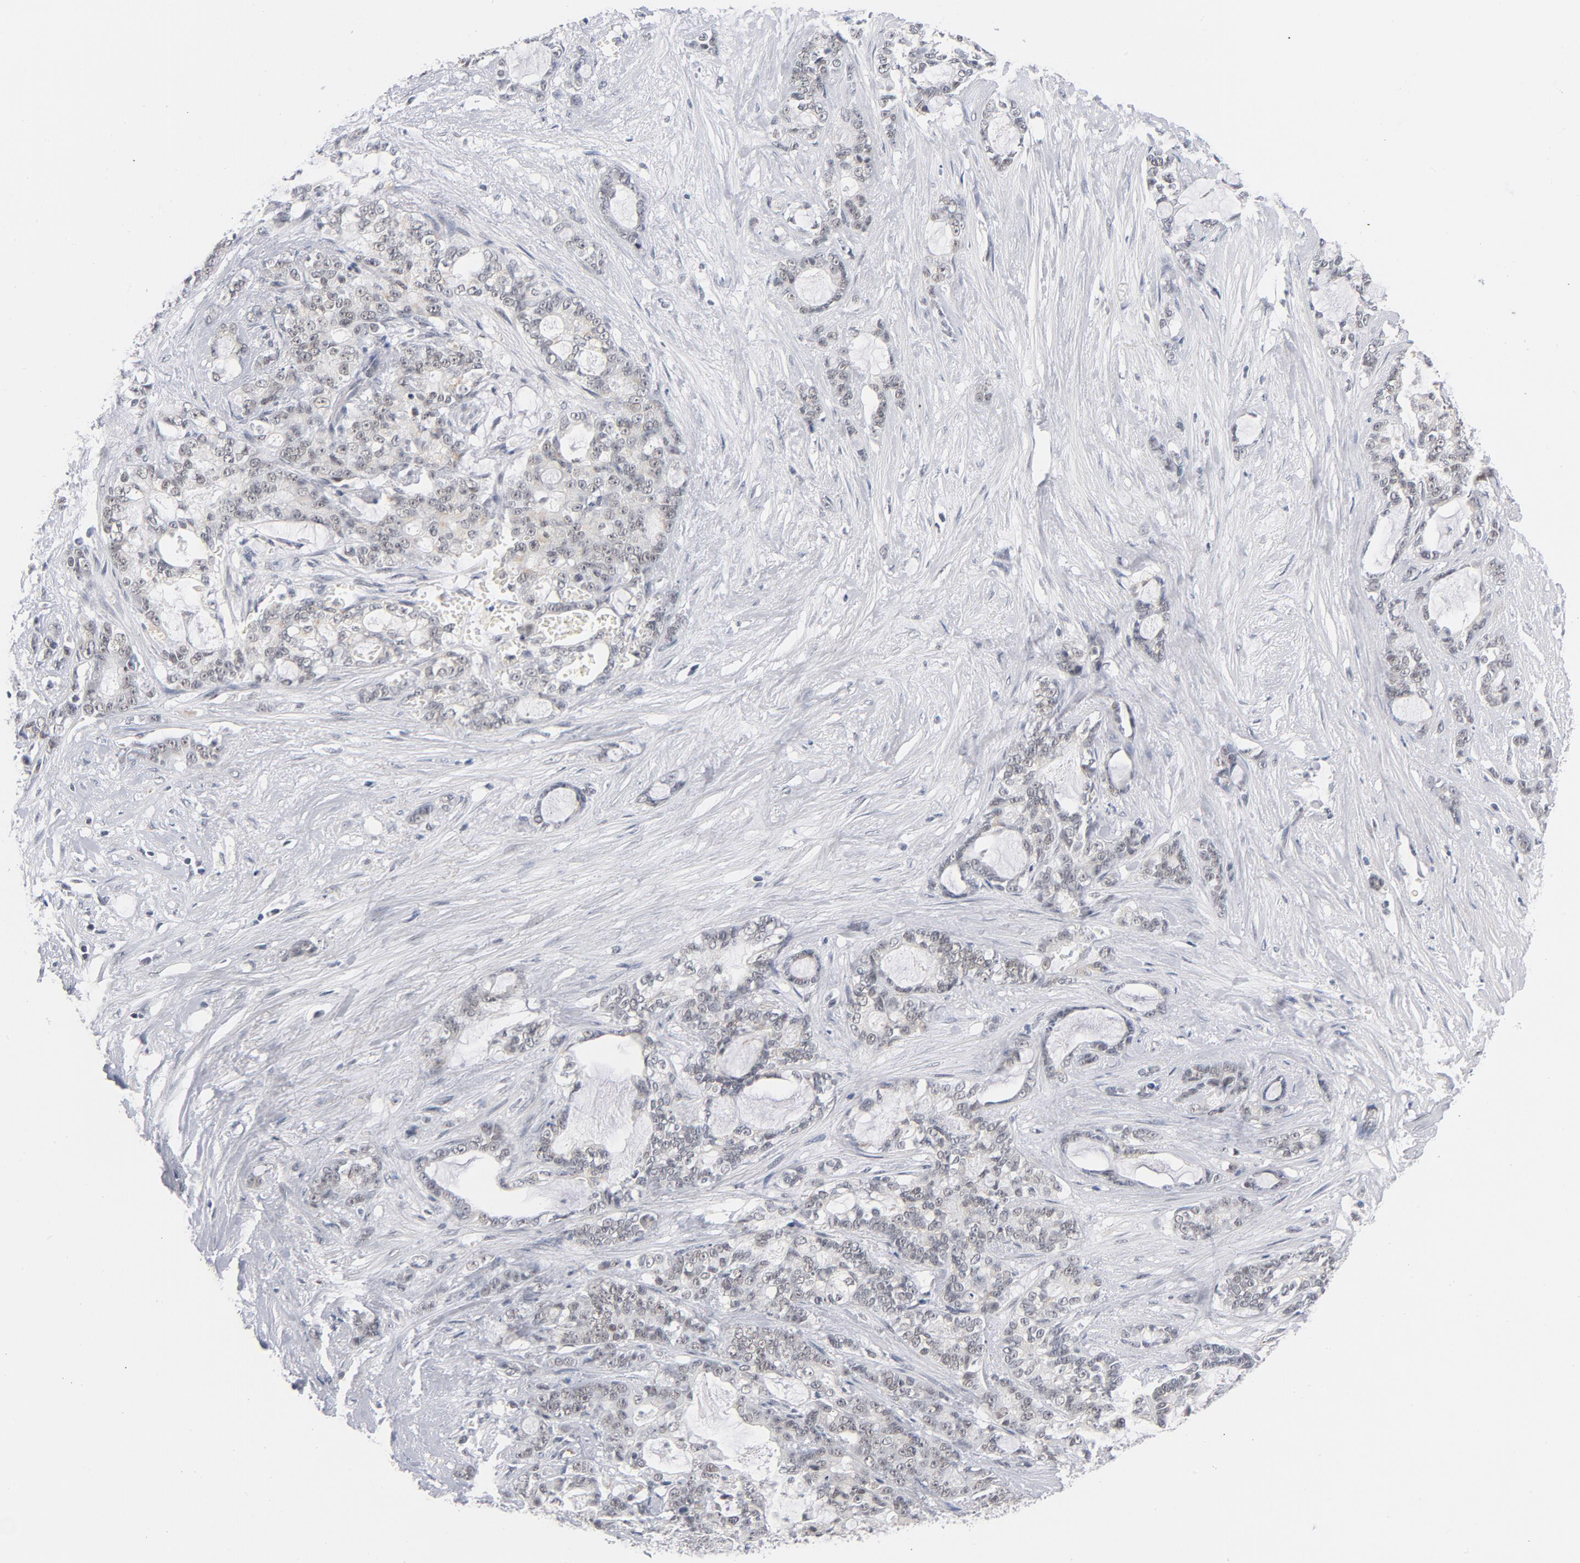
{"staining": {"intensity": "weak", "quantity": "25%-75%", "location": "nuclear"}, "tissue": "pancreatic cancer", "cell_type": "Tumor cells", "image_type": "cancer", "snomed": [{"axis": "morphology", "description": "Adenocarcinoma, NOS"}, {"axis": "topography", "description": "Pancreas"}], "caption": "Immunohistochemical staining of human pancreatic cancer (adenocarcinoma) reveals low levels of weak nuclear protein positivity in approximately 25%-75% of tumor cells.", "gene": "BAP1", "patient": {"sex": "female", "age": 73}}